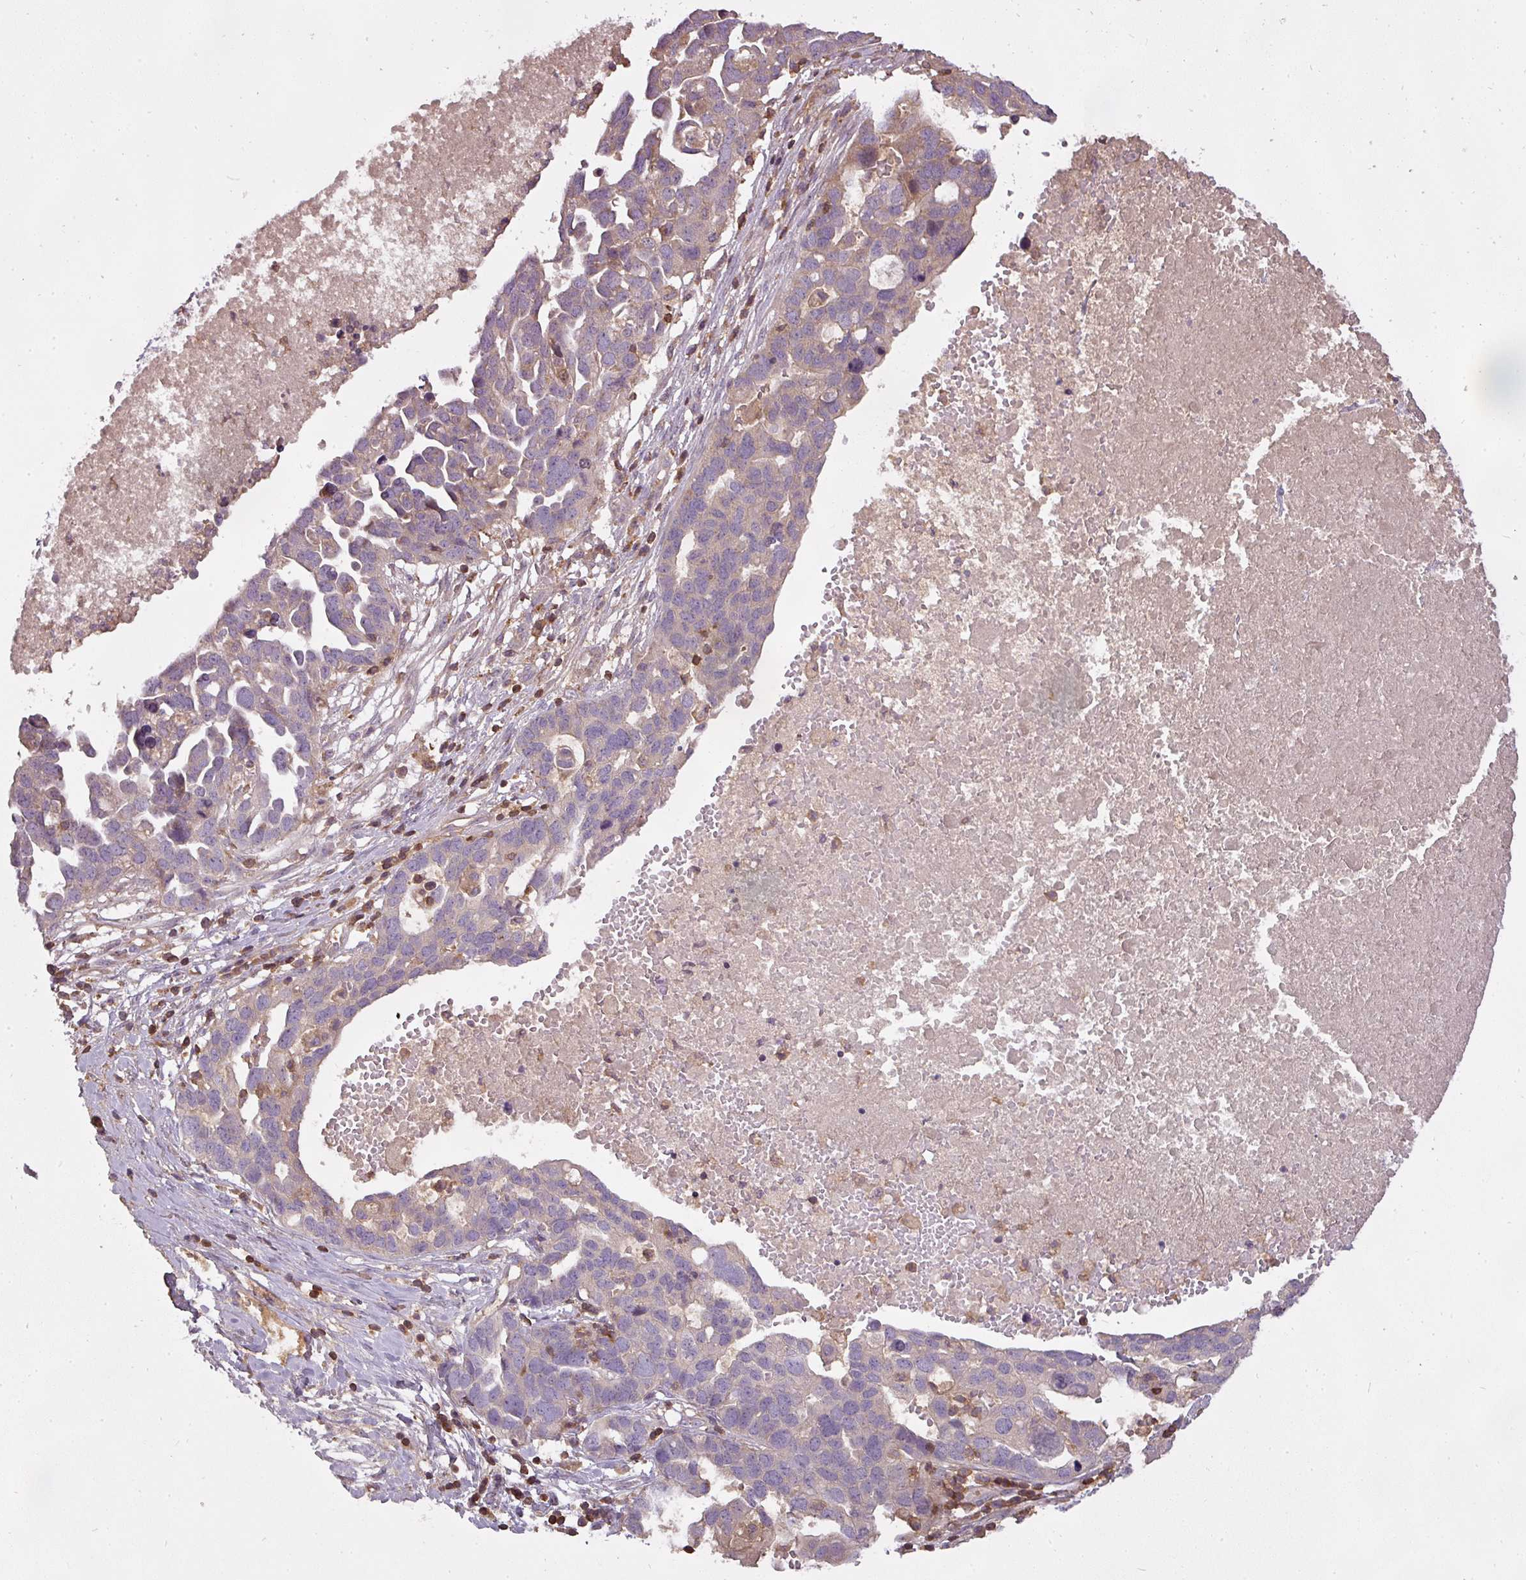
{"staining": {"intensity": "weak", "quantity": "<25%", "location": "cytoplasmic/membranous"}, "tissue": "ovarian cancer", "cell_type": "Tumor cells", "image_type": "cancer", "snomed": [{"axis": "morphology", "description": "Cystadenocarcinoma, serous, NOS"}, {"axis": "topography", "description": "Ovary"}], "caption": "Human ovarian cancer (serous cystadenocarcinoma) stained for a protein using IHC demonstrates no staining in tumor cells.", "gene": "STK4", "patient": {"sex": "female", "age": 54}}